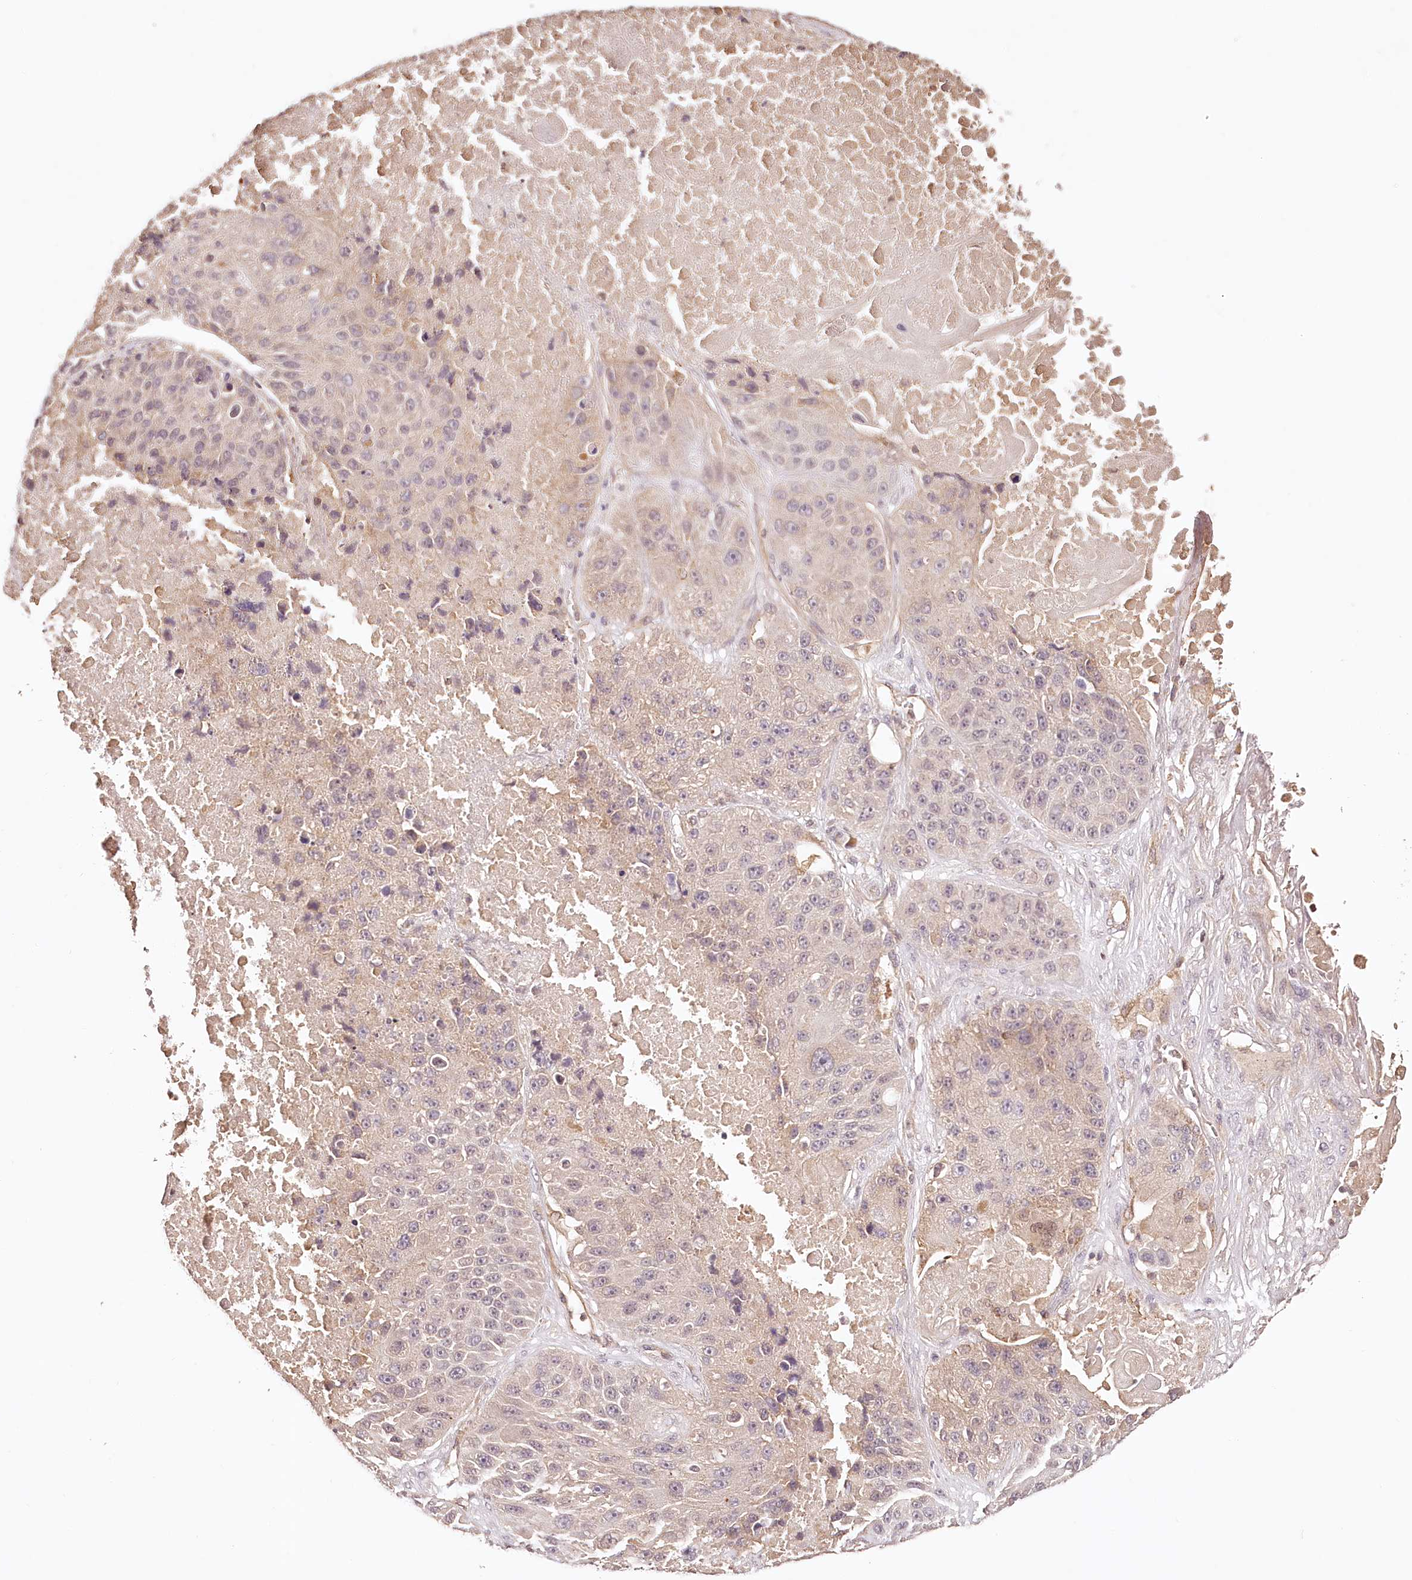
{"staining": {"intensity": "weak", "quantity": "<25%", "location": "cytoplasmic/membranous"}, "tissue": "lung cancer", "cell_type": "Tumor cells", "image_type": "cancer", "snomed": [{"axis": "morphology", "description": "Squamous cell carcinoma, NOS"}, {"axis": "topography", "description": "Lung"}], "caption": "Tumor cells show no significant protein staining in lung cancer (squamous cell carcinoma).", "gene": "SYNGR1", "patient": {"sex": "male", "age": 61}}